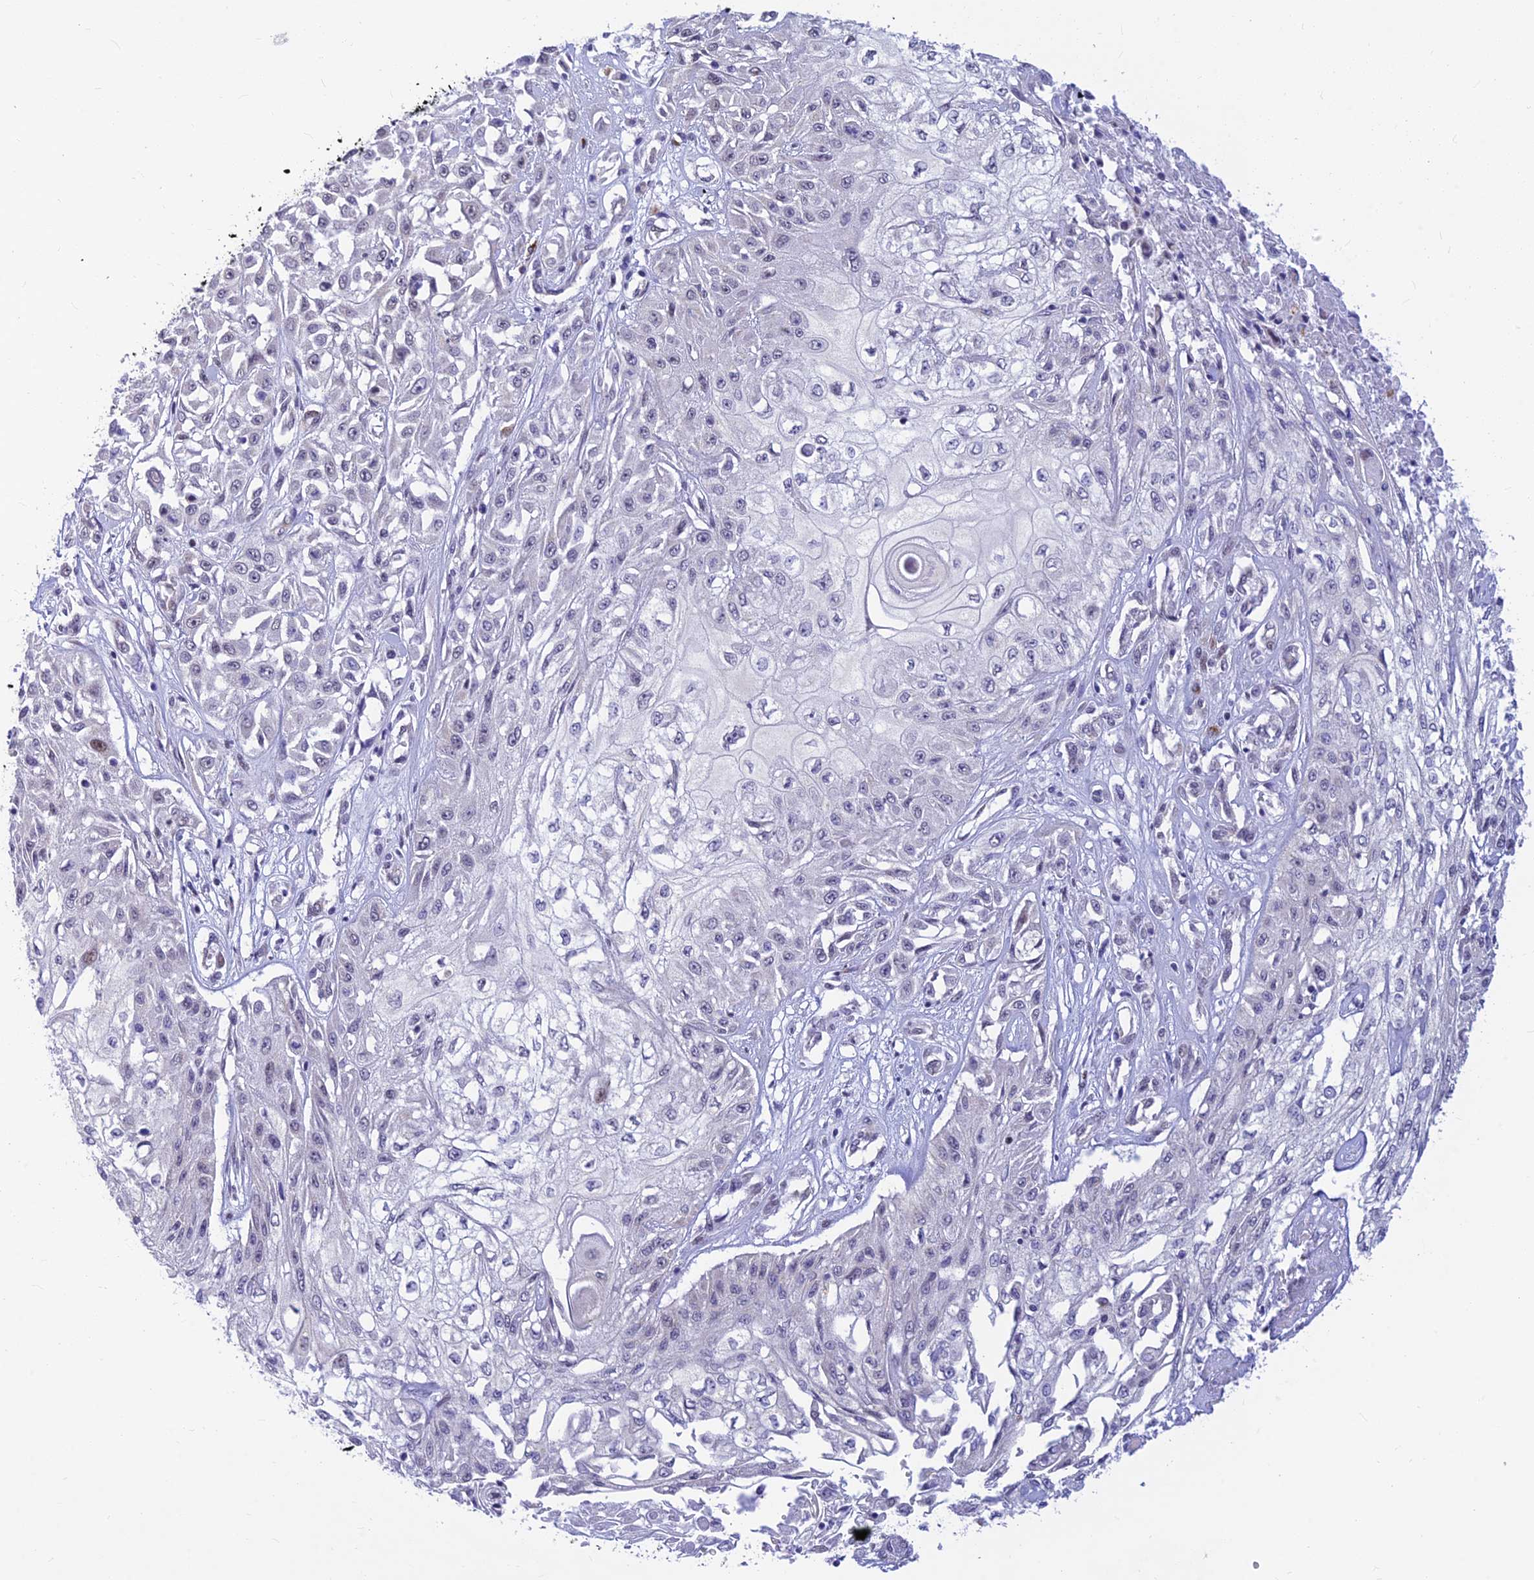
{"staining": {"intensity": "negative", "quantity": "none", "location": "none"}, "tissue": "skin cancer", "cell_type": "Tumor cells", "image_type": "cancer", "snomed": [{"axis": "morphology", "description": "Squamous cell carcinoma, NOS"}, {"axis": "morphology", "description": "Squamous cell carcinoma, metastatic, NOS"}, {"axis": "topography", "description": "Skin"}, {"axis": "topography", "description": "Lymph node"}], "caption": "Tumor cells show no significant positivity in skin metastatic squamous cell carcinoma.", "gene": "INKA1", "patient": {"sex": "male", "age": 75}}